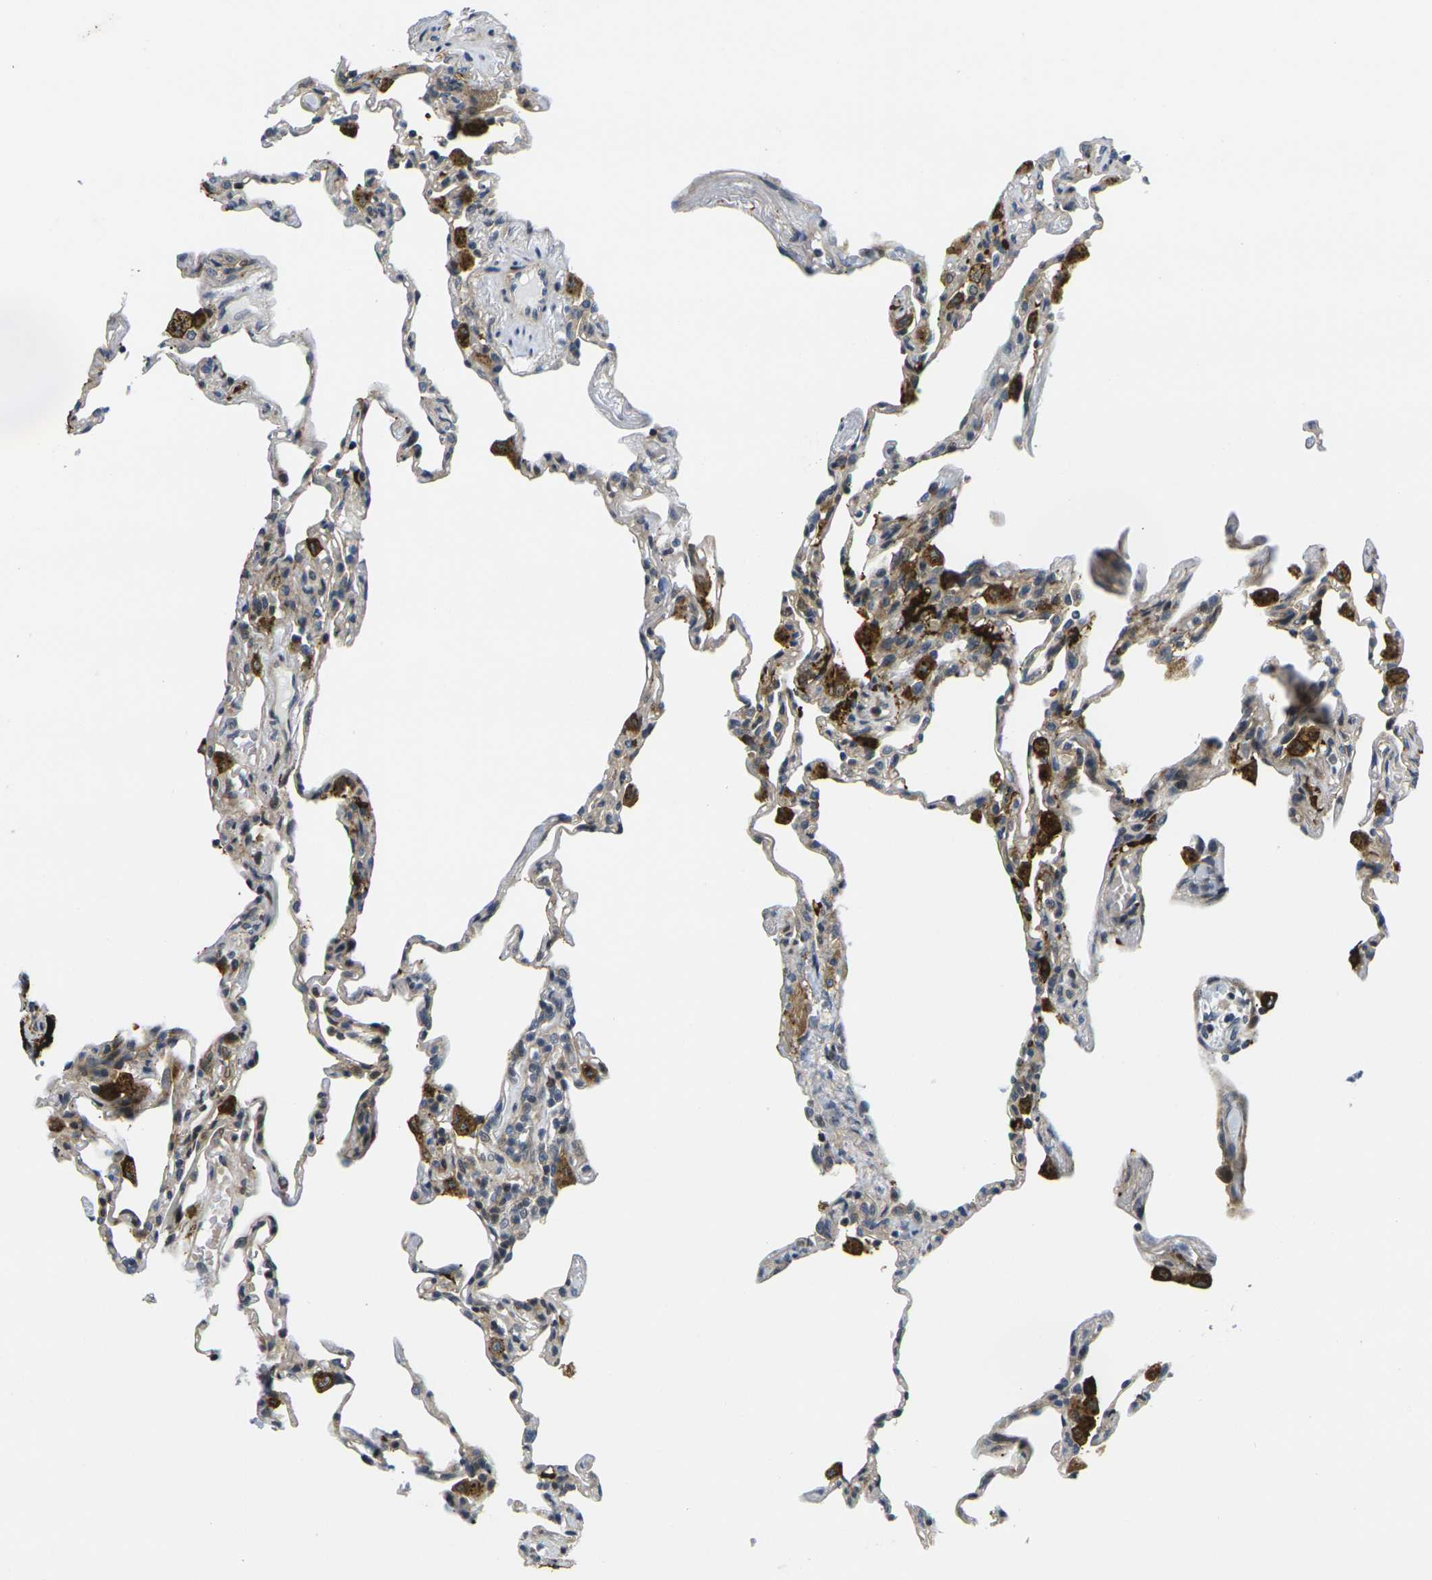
{"staining": {"intensity": "weak", "quantity": "<25%", "location": "cytoplasmic/membranous"}, "tissue": "lung", "cell_type": "Alveolar cells", "image_type": "normal", "snomed": [{"axis": "morphology", "description": "Normal tissue, NOS"}, {"axis": "topography", "description": "Lung"}], "caption": "This image is of normal lung stained with immunohistochemistry (IHC) to label a protein in brown with the nuclei are counter-stained blue. There is no positivity in alveolar cells.", "gene": "ROBO2", "patient": {"sex": "male", "age": 59}}